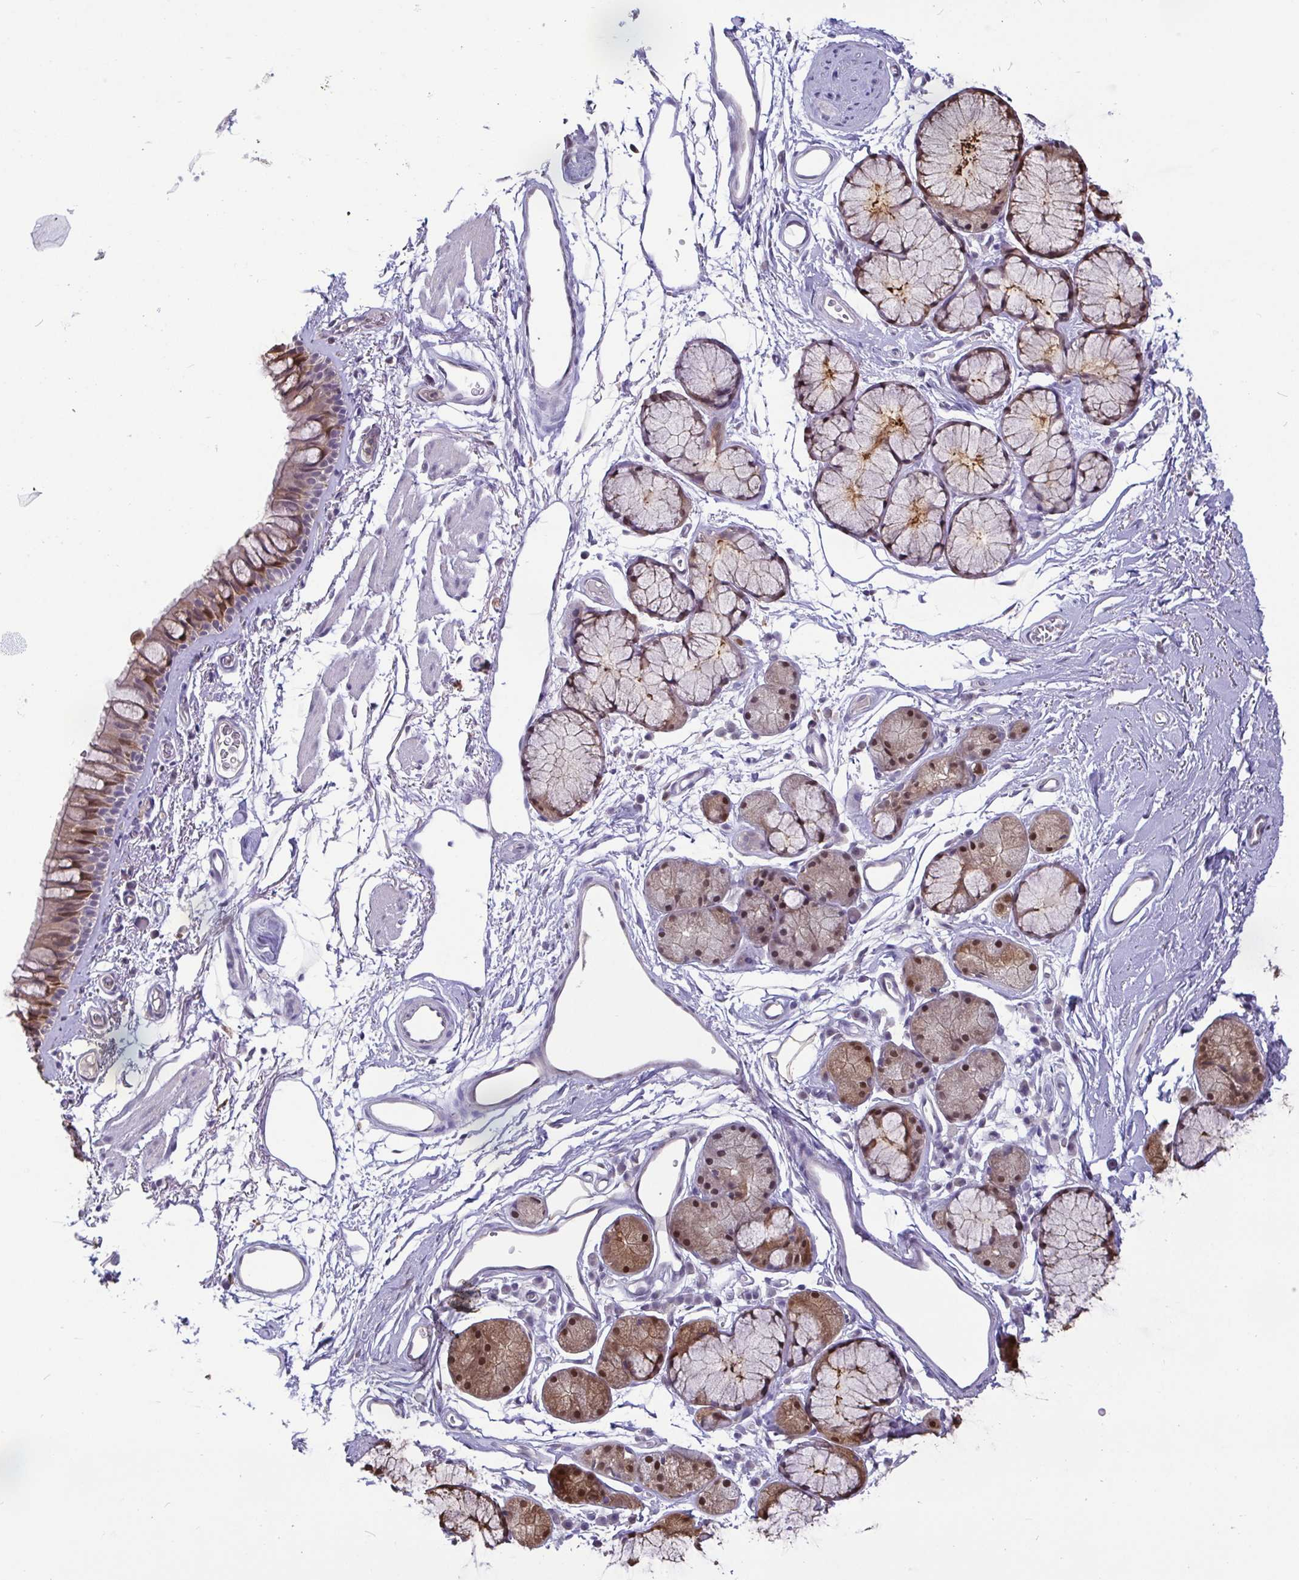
{"staining": {"intensity": "moderate", "quantity": "25%-75%", "location": "cytoplasmic/membranous"}, "tissue": "bronchus", "cell_type": "Respiratory epithelial cells", "image_type": "normal", "snomed": [{"axis": "morphology", "description": "Normal tissue, NOS"}, {"axis": "topography", "description": "Cartilage tissue"}, {"axis": "topography", "description": "Bronchus"}], "caption": "This image exhibits normal bronchus stained with immunohistochemistry to label a protein in brown. The cytoplasmic/membranous of respiratory epithelial cells show moderate positivity for the protein. Nuclei are counter-stained blue.", "gene": "IDH1", "patient": {"sex": "female", "age": 79}}